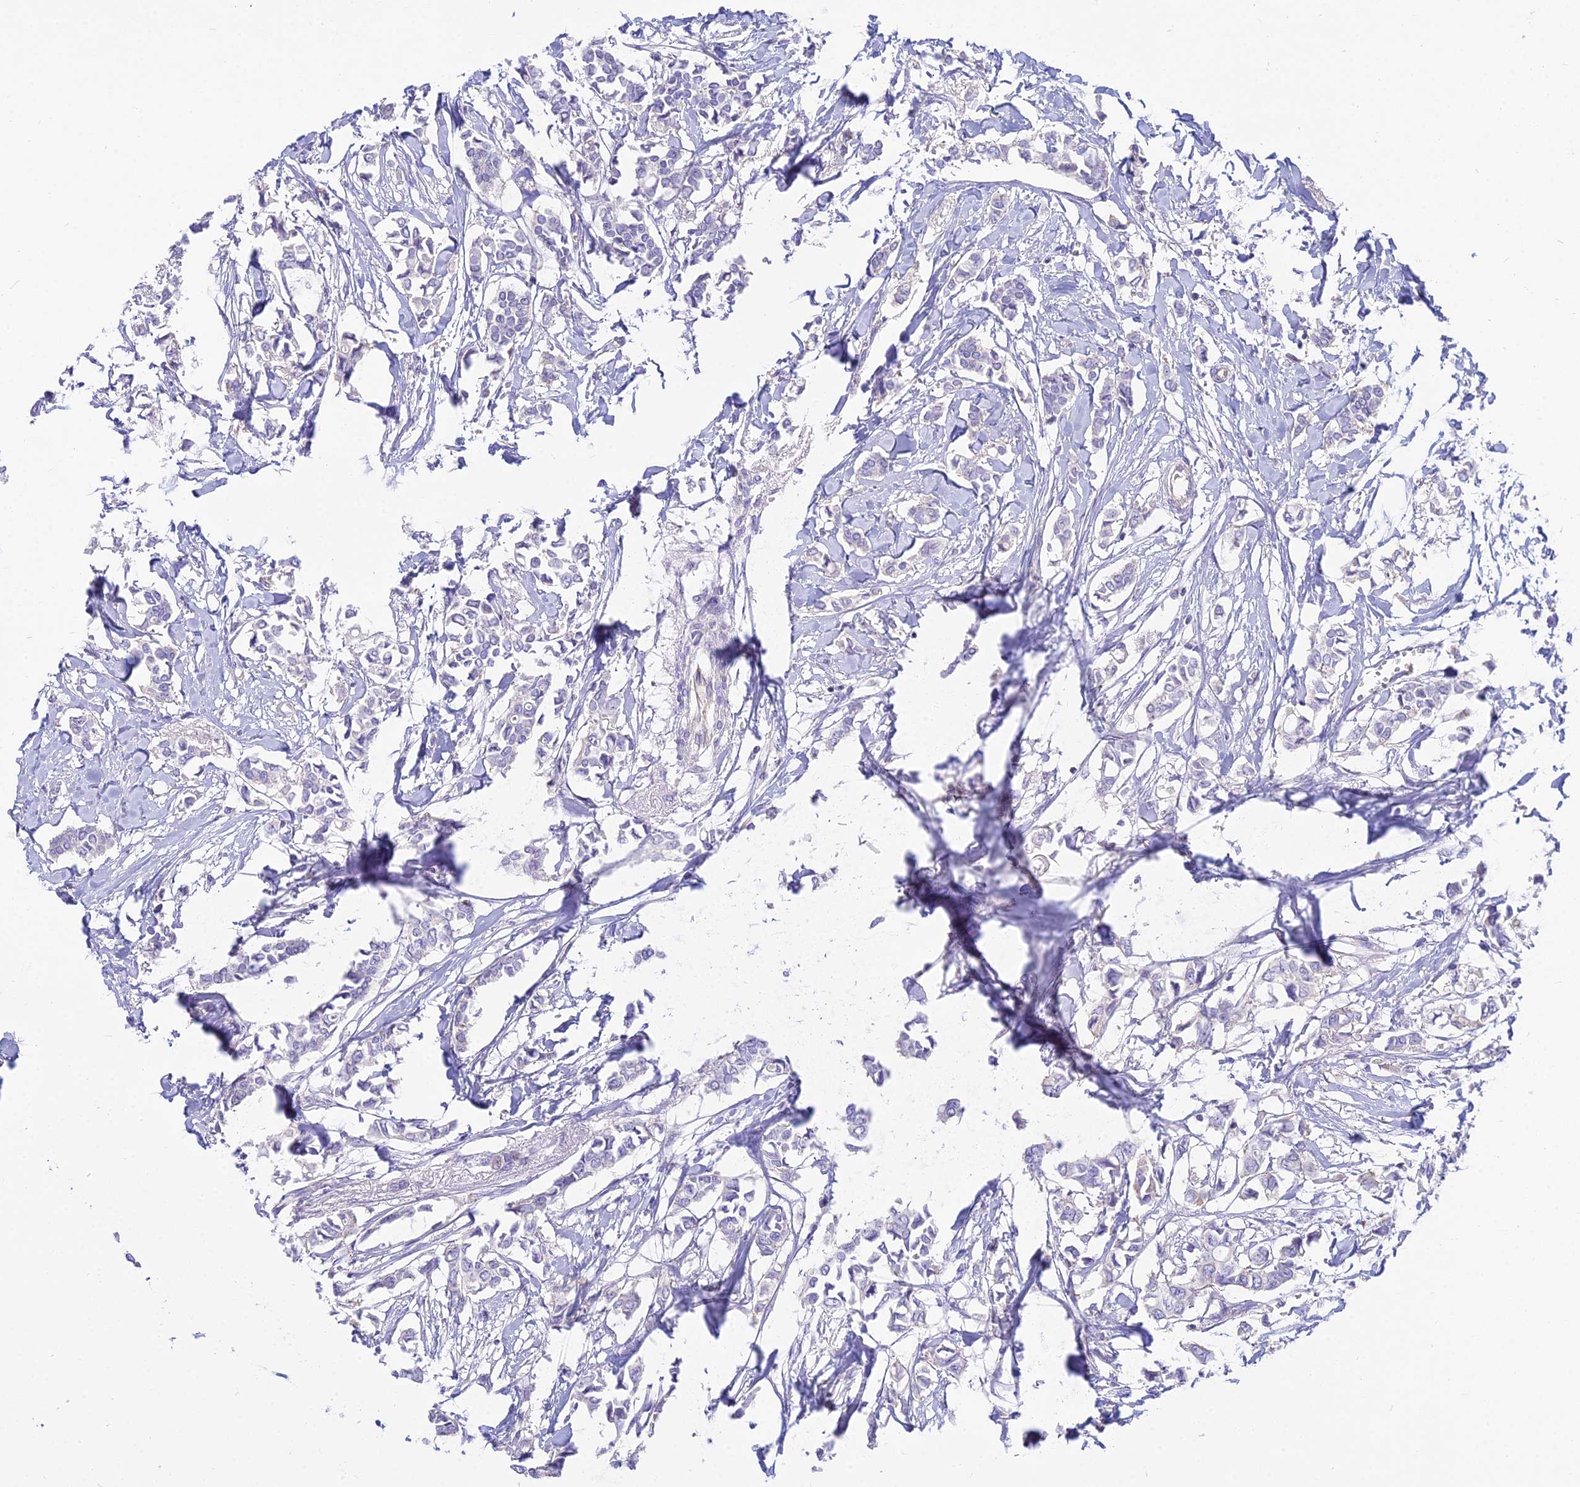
{"staining": {"intensity": "negative", "quantity": "none", "location": "none"}, "tissue": "breast cancer", "cell_type": "Tumor cells", "image_type": "cancer", "snomed": [{"axis": "morphology", "description": "Duct carcinoma"}, {"axis": "topography", "description": "Breast"}], "caption": "Immunohistochemical staining of human breast intraductal carcinoma exhibits no significant expression in tumor cells.", "gene": "SMIM24", "patient": {"sex": "female", "age": 41}}